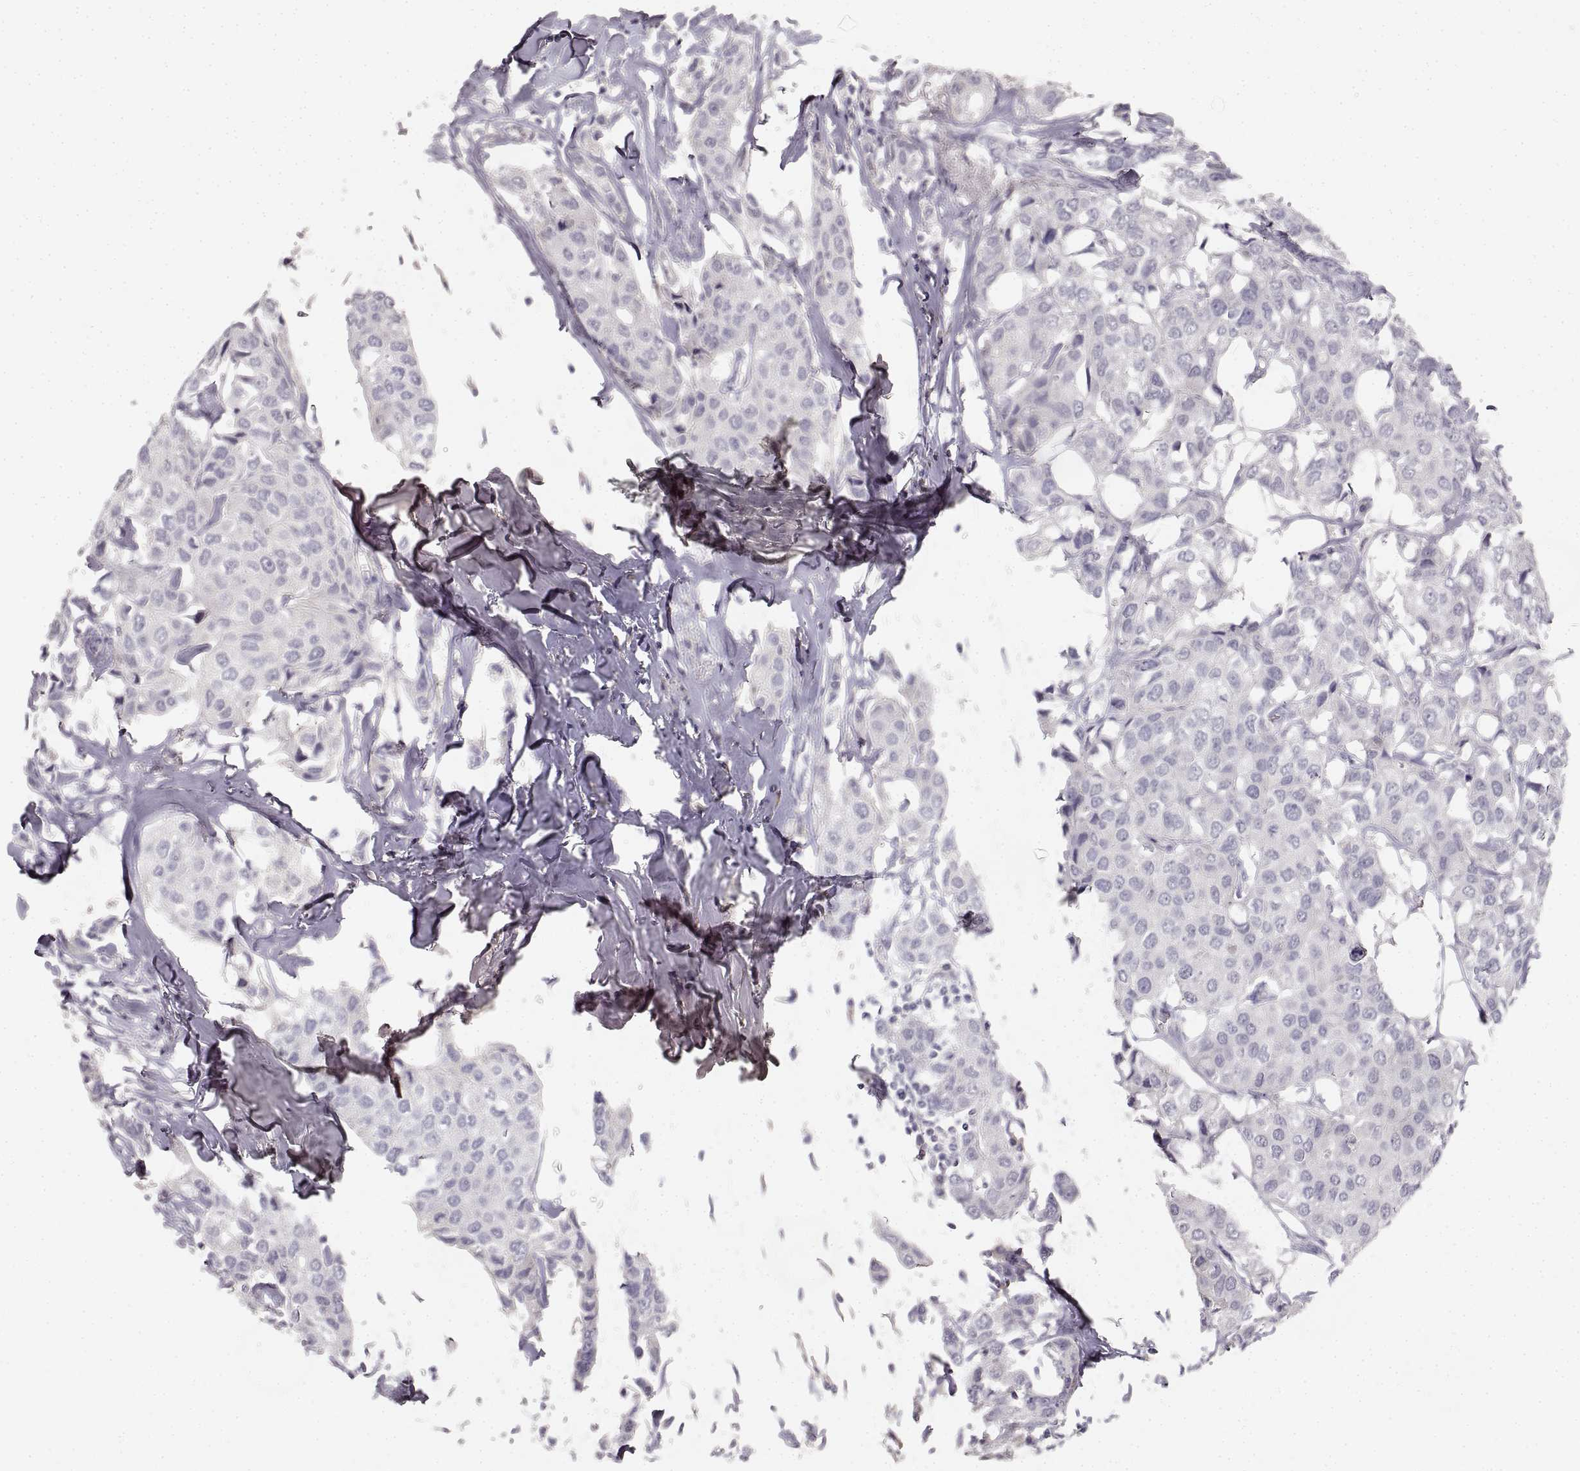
{"staining": {"intensity": "negative", "quantity": "none", "location": "none"}, "tissue": "breast cancer", "cell_type": "Tumor cells", "image_type": "cancer", "snomed": [{"axis": "morphology", "description": "Duct carcinoma"}, {"axis": "topography", "description": "Breast"}], "caption": "High magnification brightfield microscopy of breast invasive ductal carcinoma stained with DAB (brown) and counterstained with hematoxylin (blue): tumor cells show no significant expression. The staining is performed using DAB (3,3'-diaminobenzidine) brown chromogen with nuclei counter-stained in using hematoxylin.", "gene": "RUNDC3A", "patient": {"sex": "female", "age": 80}}